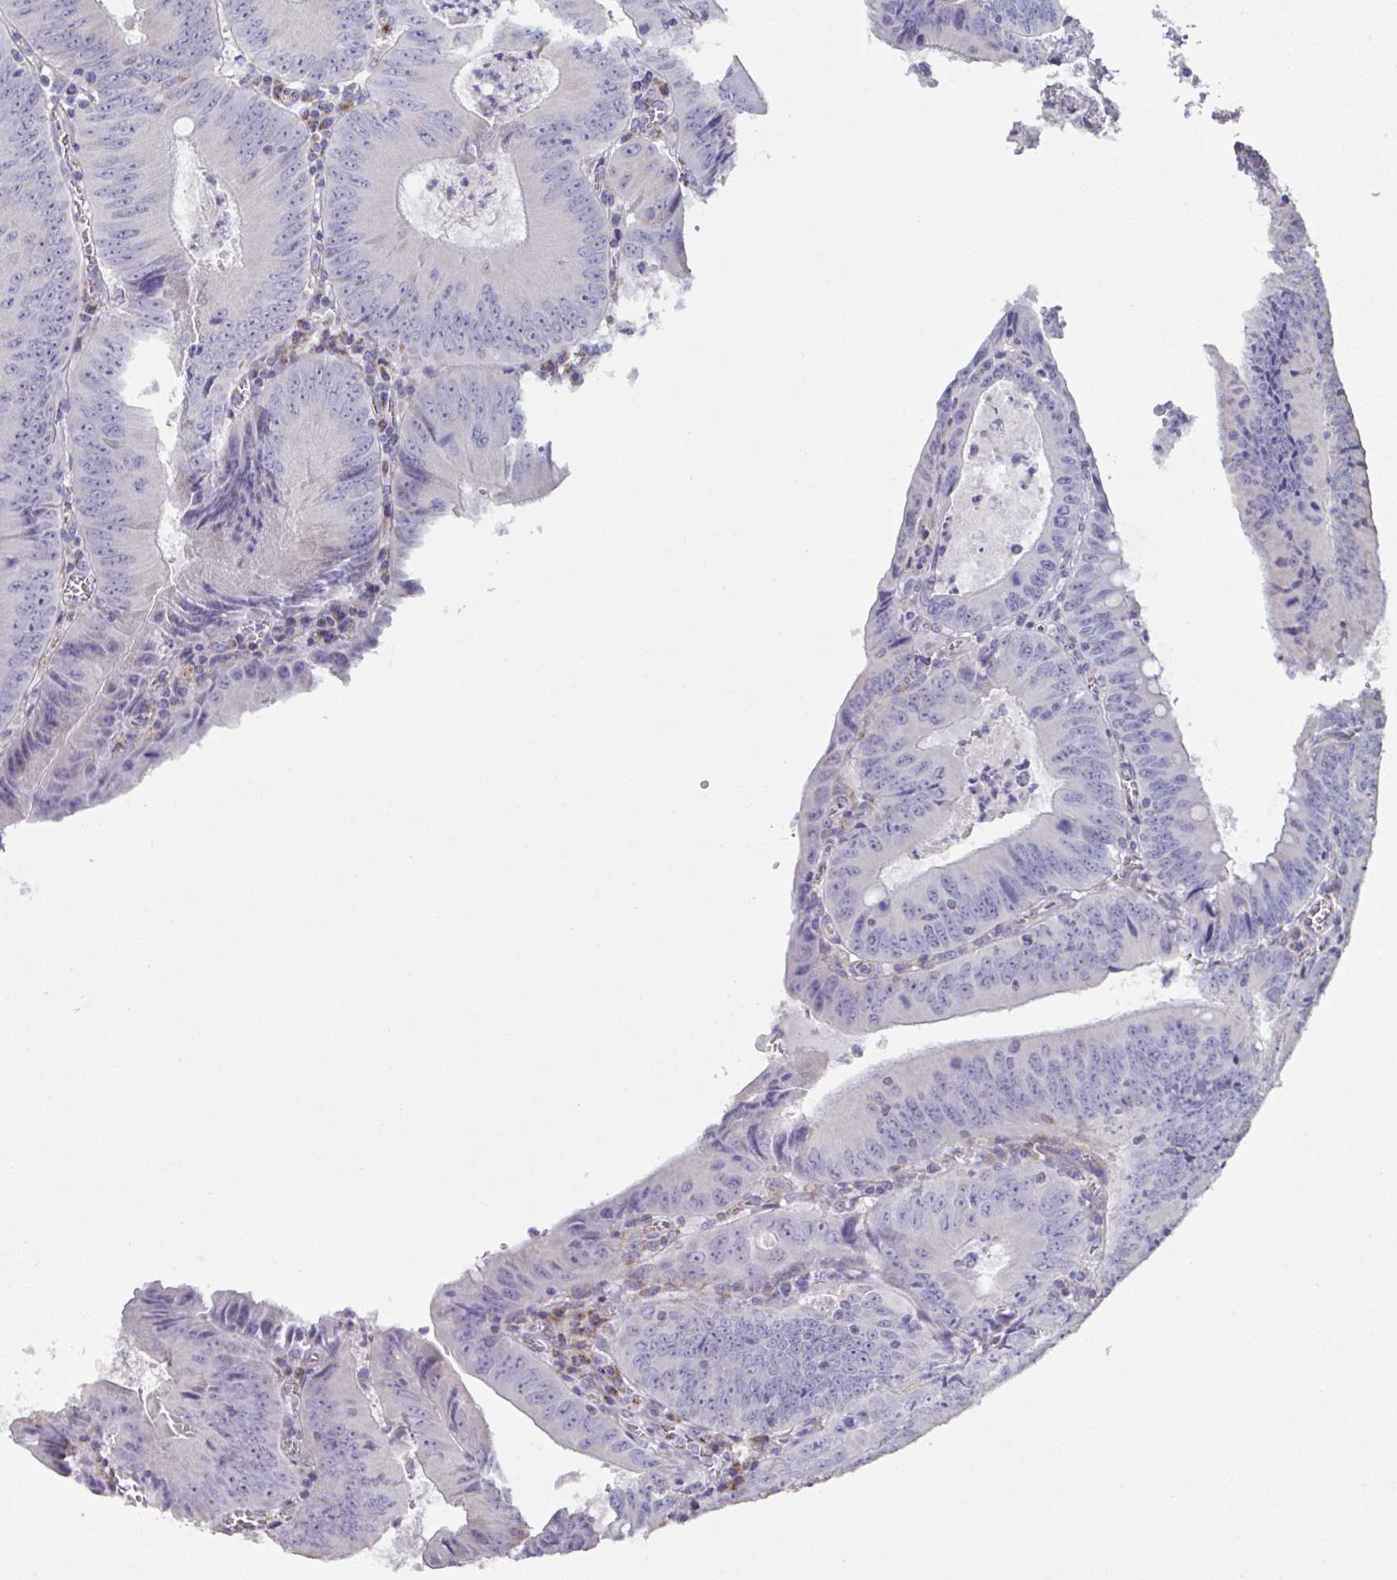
{"staining": {"intensity": "negative", "quantity": "none", "location": "none"}, "tissue": "colorectal cancer", "cell_type": "Tumor cells", "image_type": "cancer", "snomed": [{"axis": "morphology", "description": "Adenocarcinoma, NOS"}, {"axis": "topography", "description": "Rectum"}], "caption": "High magnification brightfield microscopy of adenocarcinoma (colorectal) stained with DAB (3,3'-diaminobenzidine) (brown) and counterstained with hematoxylin (blue): tumor cells show no significant positivity.", "gene": "DOK7", "patient": {"sex": "female", "age": 72}}